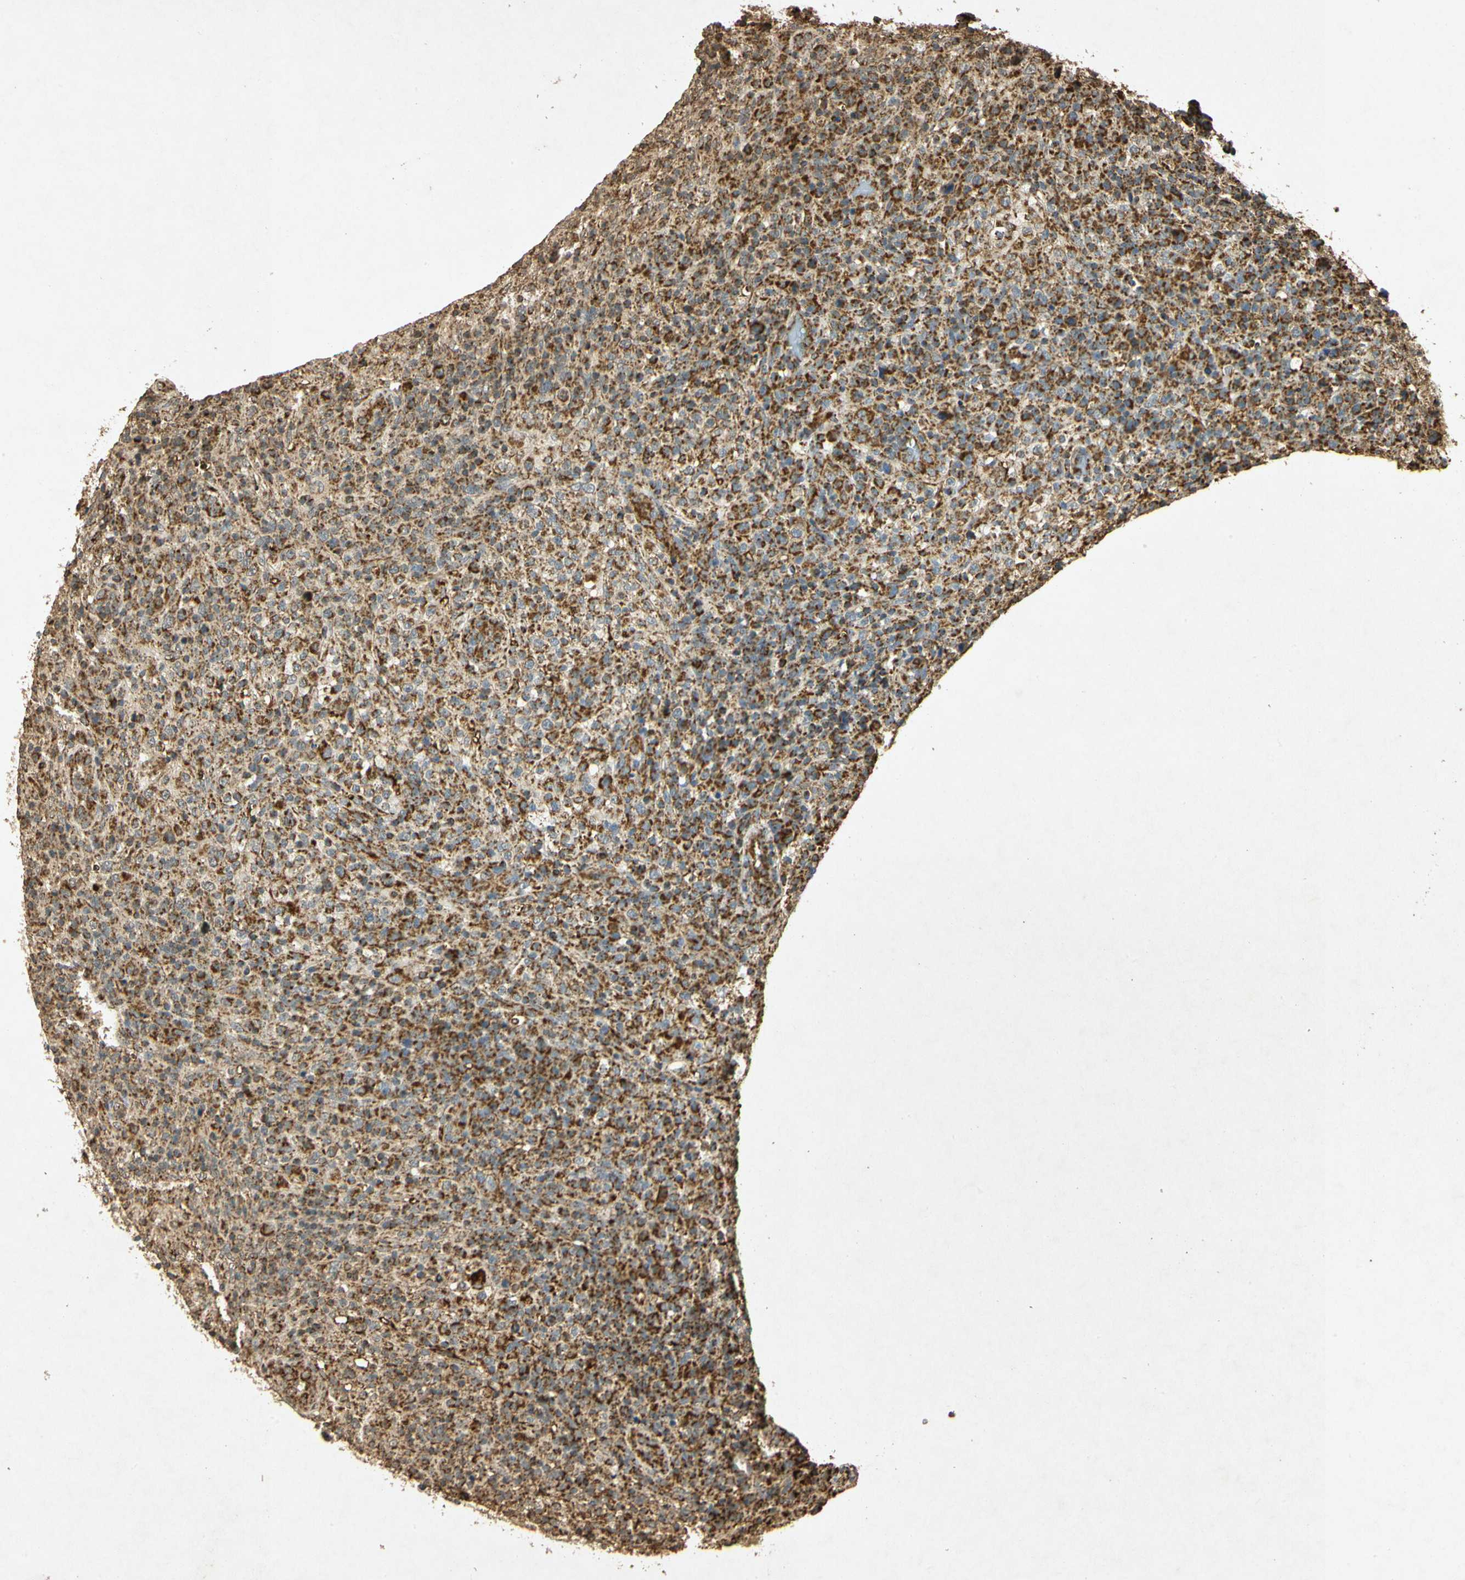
{"staining": {"intensity": "weak", "quantity": ">75%", "location": "cytoplasmic/membranous"}, "tissue": "lymphoma", "cell_type": "Tumor cells", "image_type": "cancer", "snomed": [{"axis": "morphology", "description": "Malignant lymphoma, non-Hodgkin's type, High grade"}, {"axis": "topography", "description": "Lymph node"}], "caption": "Malignant lymphoma, non-Hodgkin's type (high-grade) stained with IHC demonstrates weak cytoplasmic/membranous expression in about >75% of tumor cells. (Stains: DAB (3,3'-diaminobenzidine) in brown, nuclei in blue, Microscopy: brightfield microscopy at high magnification).", "gene": "PRDX3", "patient": {"sex": "female", "age": 76}}